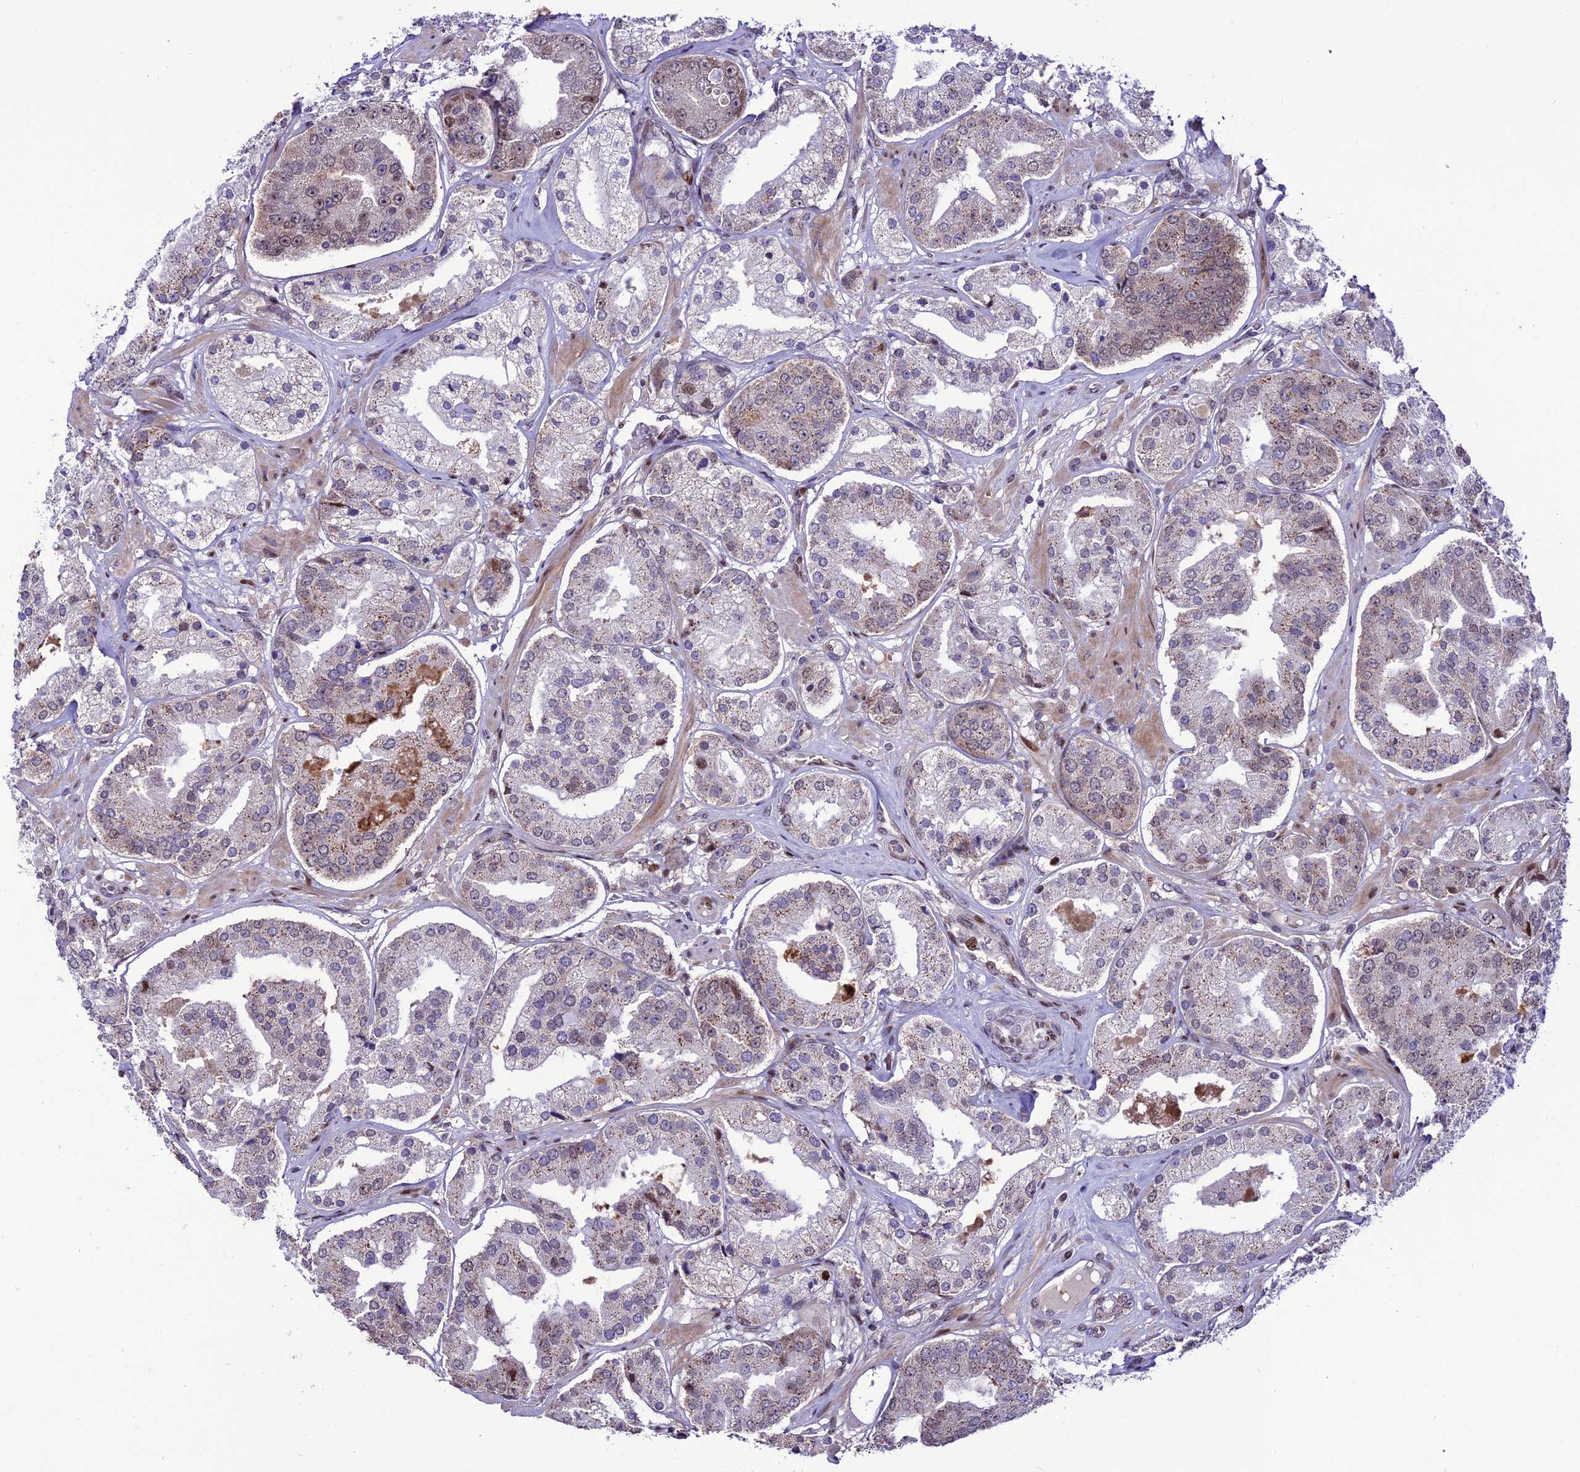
{"staining": {"intensity": "weak", "quantity": "25%-75%", "location": "cytoplasmic/membranous,nuclear"}, "tissue": "prostate cancer", "cell_type": "Tumor cells", "image_type": "cancer", "snomed": [{"axis": "morphology", "description": "Adenocarcinoma, High grade"}, {"axis": "topography", "description": "Prostate"}], "caption": "Prostate cancer (adenocarcinoma (high-grade)) stained with a brown dye reveals weak cytoplasmic/membranous and nuclear positive positivity in approximately 25%-75% of tumor cells.", "gene": "ZNF707", "patient": {"sex": "male", "age": 63}}